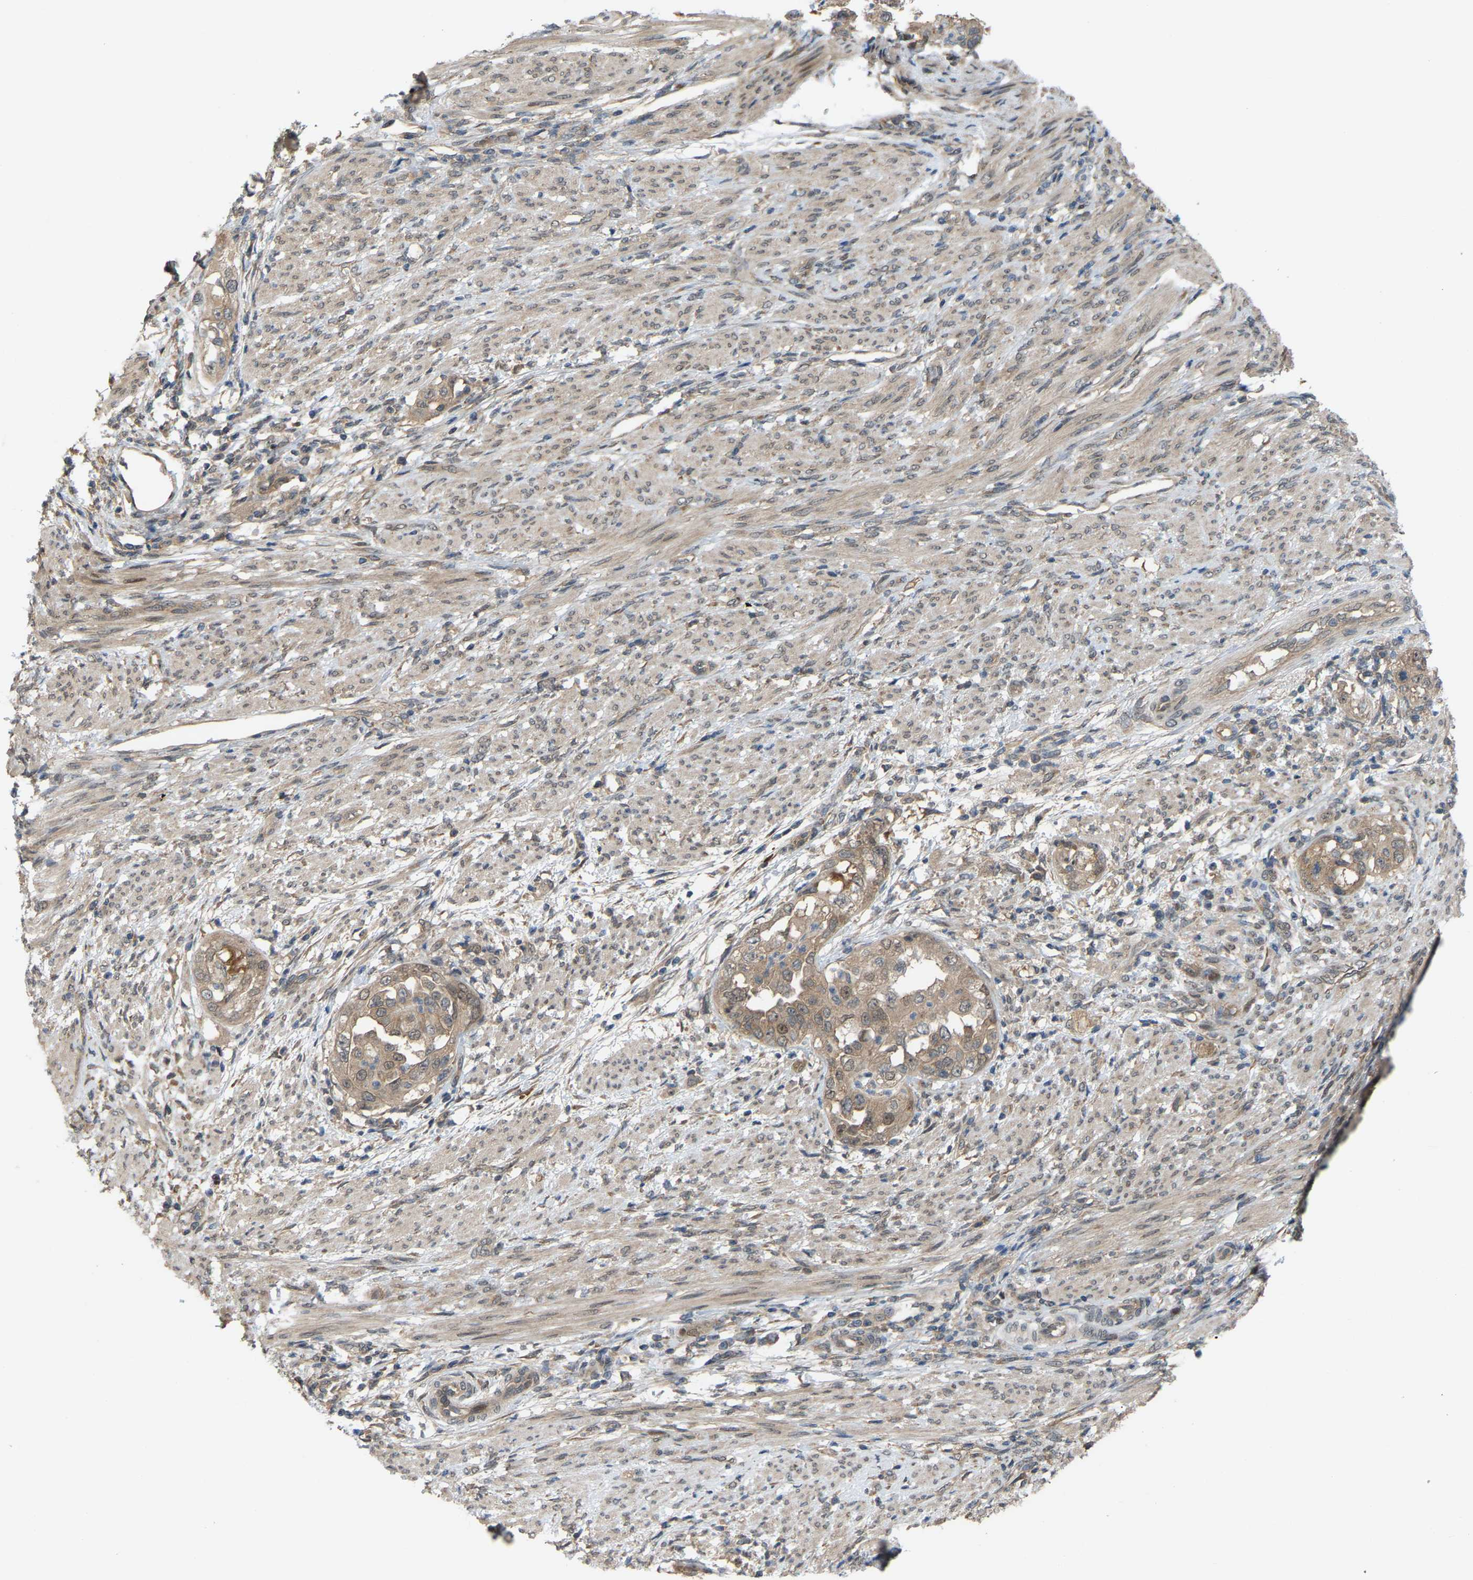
{"staining": {"intensity": "weak", "quantity": ">75%", "location": "cytoplasmic/membranous"}, "tissue": "endometrial cancer", "cell_type": "Tumor cells", "image_type": "cancer", "snomed": [{"axis": "morphology", "description": "Adenocarcinoma, NOS"}, {"axis": "topography", "description": "Endometrium"}], "caption": "A micrograph showing weak cytoplasmic/membranous positivity in about >75% of tumor cells in endometrial cancer, as visualized by brown immunohistochemical staining.", "gene": "CROT", "patient": {"sex": "female", "age": 85}}